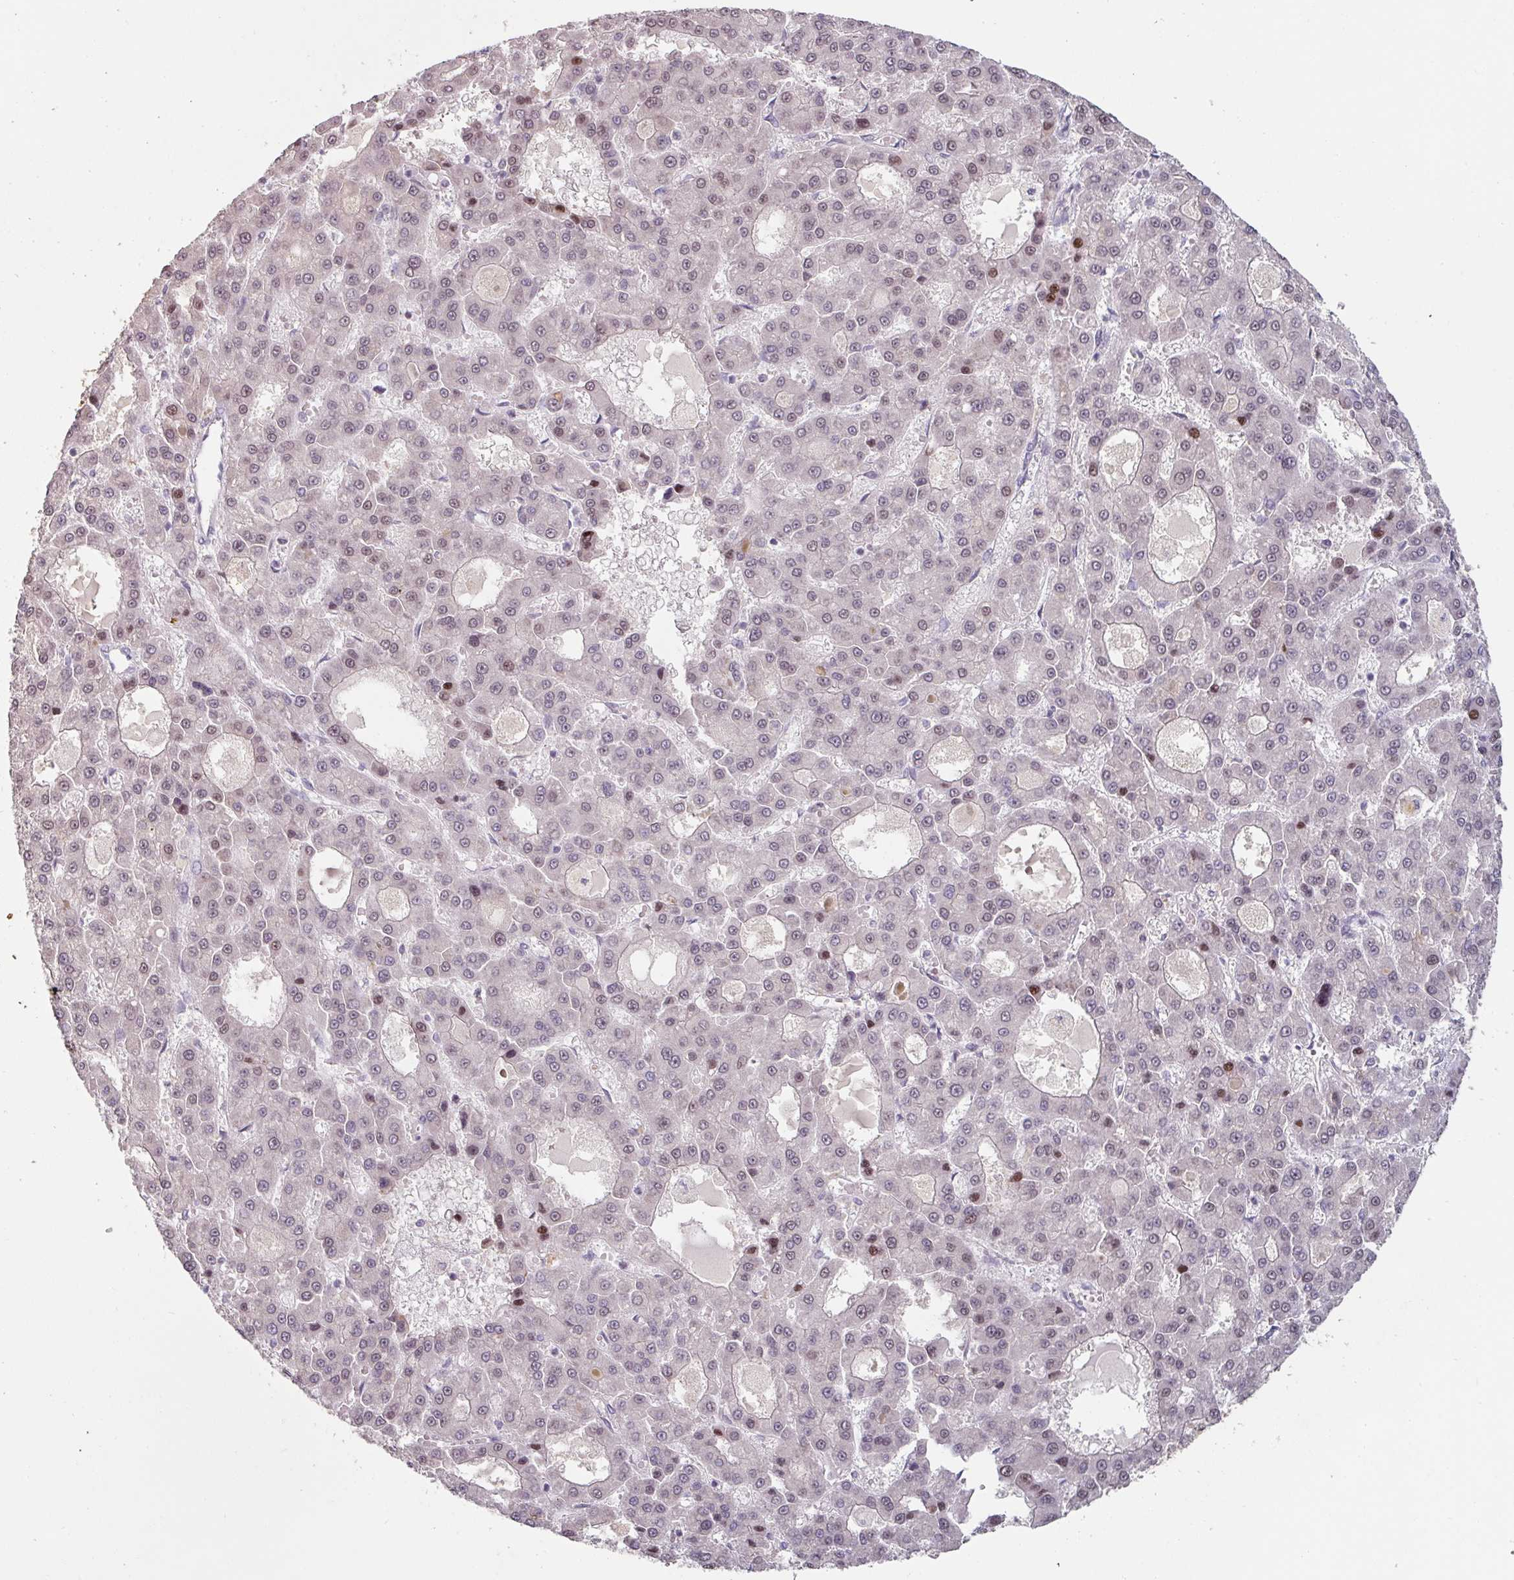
{"staining": {"intensity": "moderate", "quantity": "<25%", "location": "nuclear"}, "tissue": "liver cancer", "cell_type": "Tumor cells", "image_type": "cancer", "snomed": [{"axis": "morphology", "description": "Carcinoma, Hepatocellular, NOS"}, {"axis": "topography", "description": "Liver"}], "caption": "Immunohistochemical staining of human liver cancer shows moderate nuclear protein expression in about <25% of tumor cells.", "gene": "ZBTB6", "patient": {"sex": "male", "age": 70}}